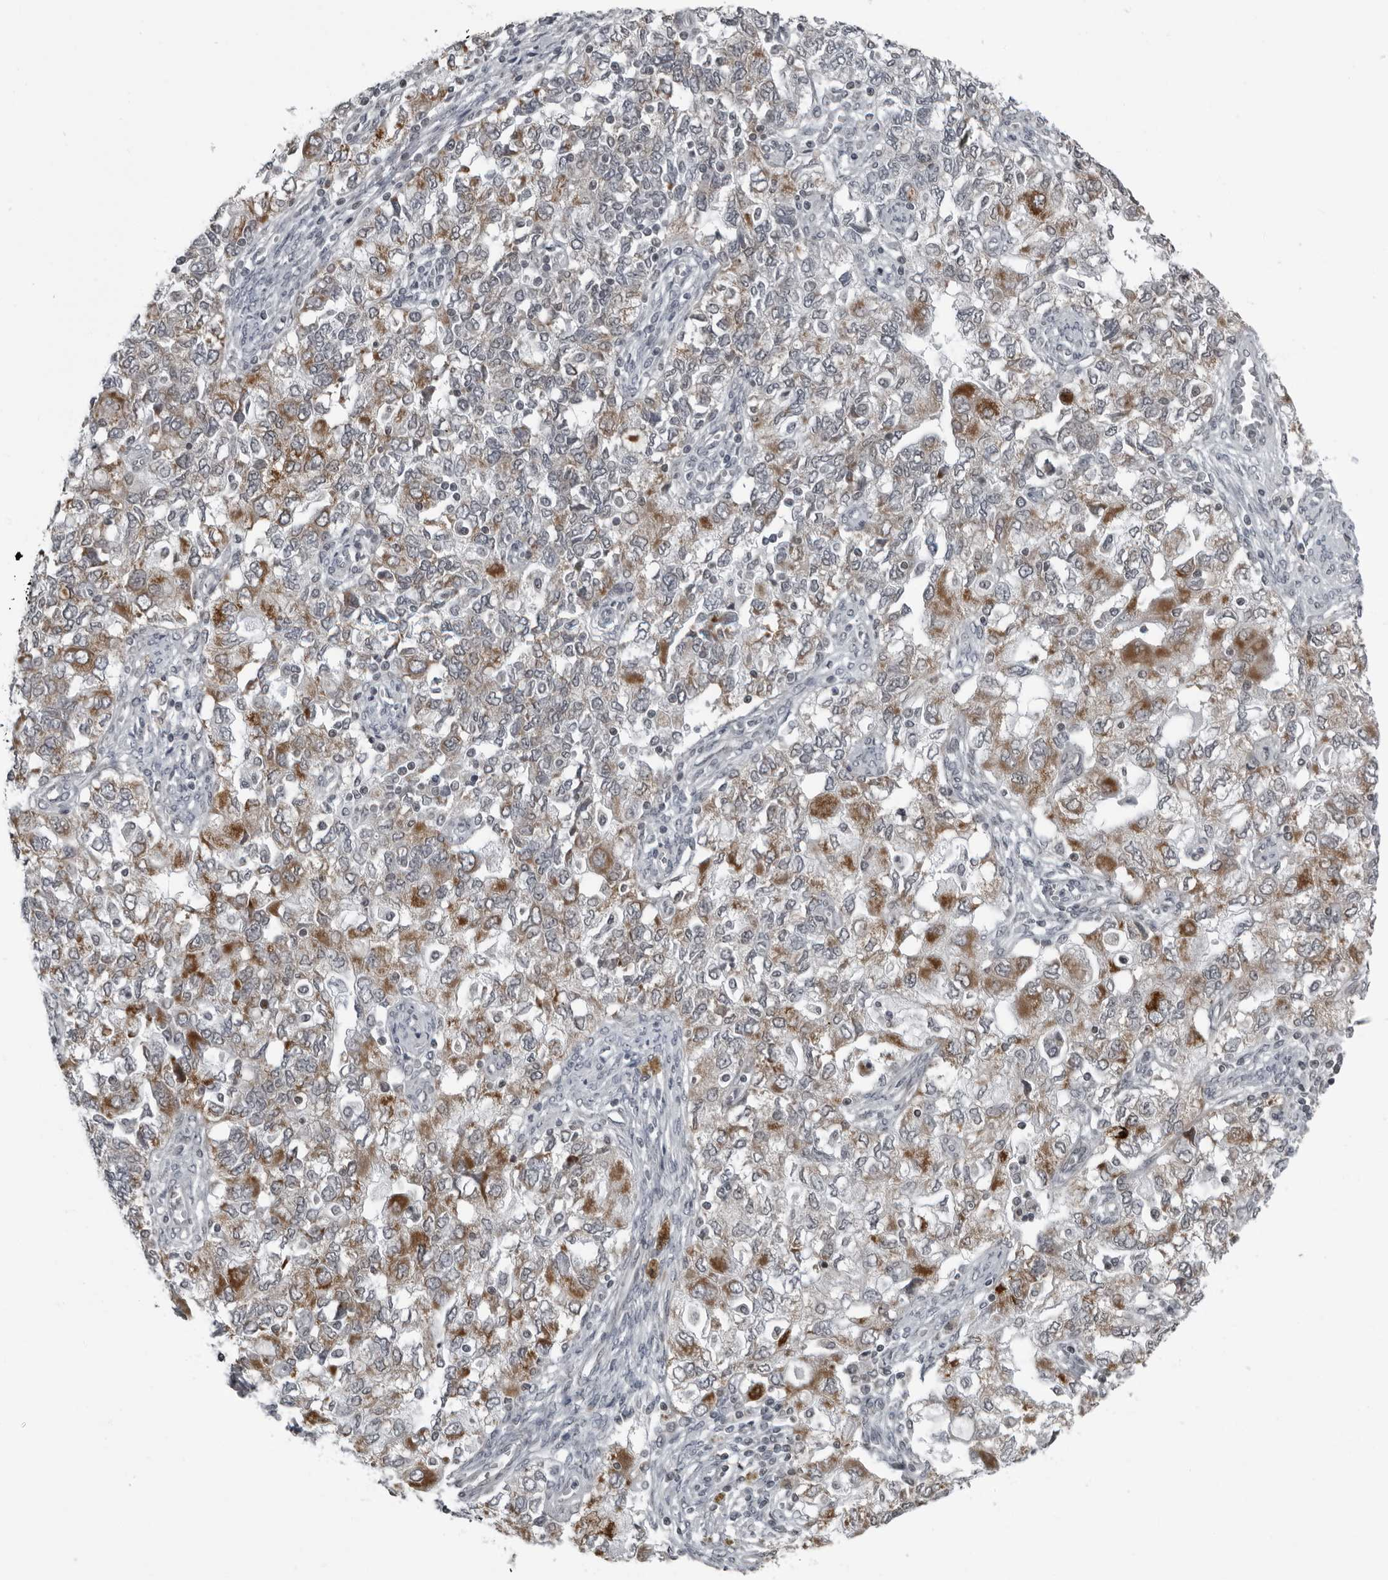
{"staining": {"intensity": "moderate", "quantity": ">75%", "location": "cytoplasmic/membranous"}, "tissue": "ovarian cancer", "cell_type": "Tumor cells", "image_type": "cancer", "snomed": [{"axis": "morphology", "description": "Carcinoma, NOS"}, {"axis": "morphology", "description": "Cystadenocarcinoma, serous, NOS"}, {"axis": "topography", "description": "Ovary"}], "caption": "Immunohistochemical staining of serous cystadenocarcinoma (ovarian) displays medium levels of moderate cytoplasmic/membranous expression in about >75% of tumor cells.", "gene": "RTCA", "patient": {"sex": "female", "age": 69}}